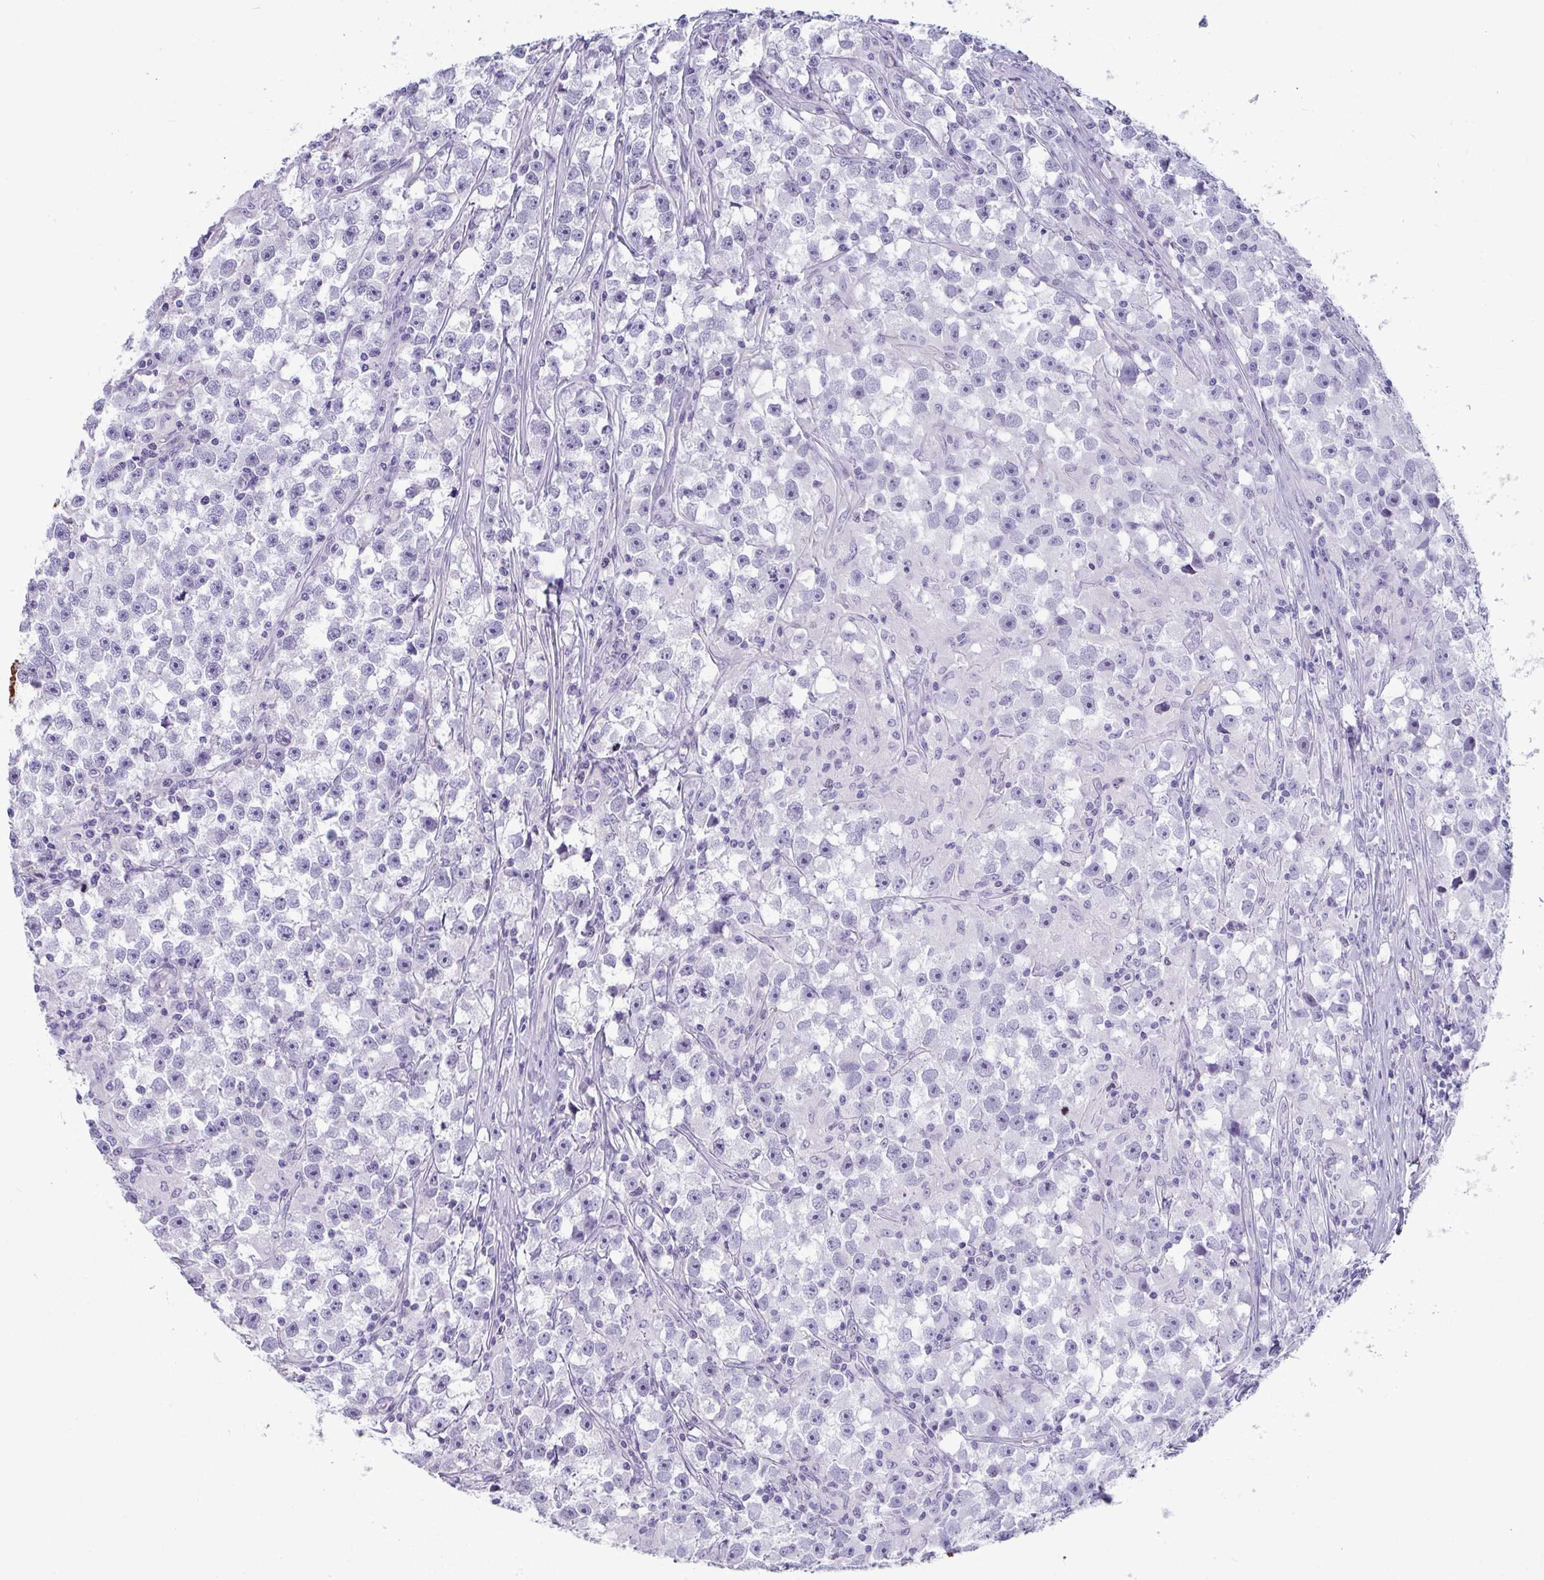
{"staining": {"intensity": "negative", "quantity": "none", "location": "none"}, "tissue": "testis cancer", "cell_type": "Tumor cells", "image_type": "cancer", "snomed": [{"axis": "morphology", "description": "Seminoma, NOS"}, {"axis": "topography", "description": "Testis"}], "caption": "Tumor cells show no significant protein positivity in testis seminoma.", "gene": "SUZ12", "patient": {"sex": "male", "age": 33}}